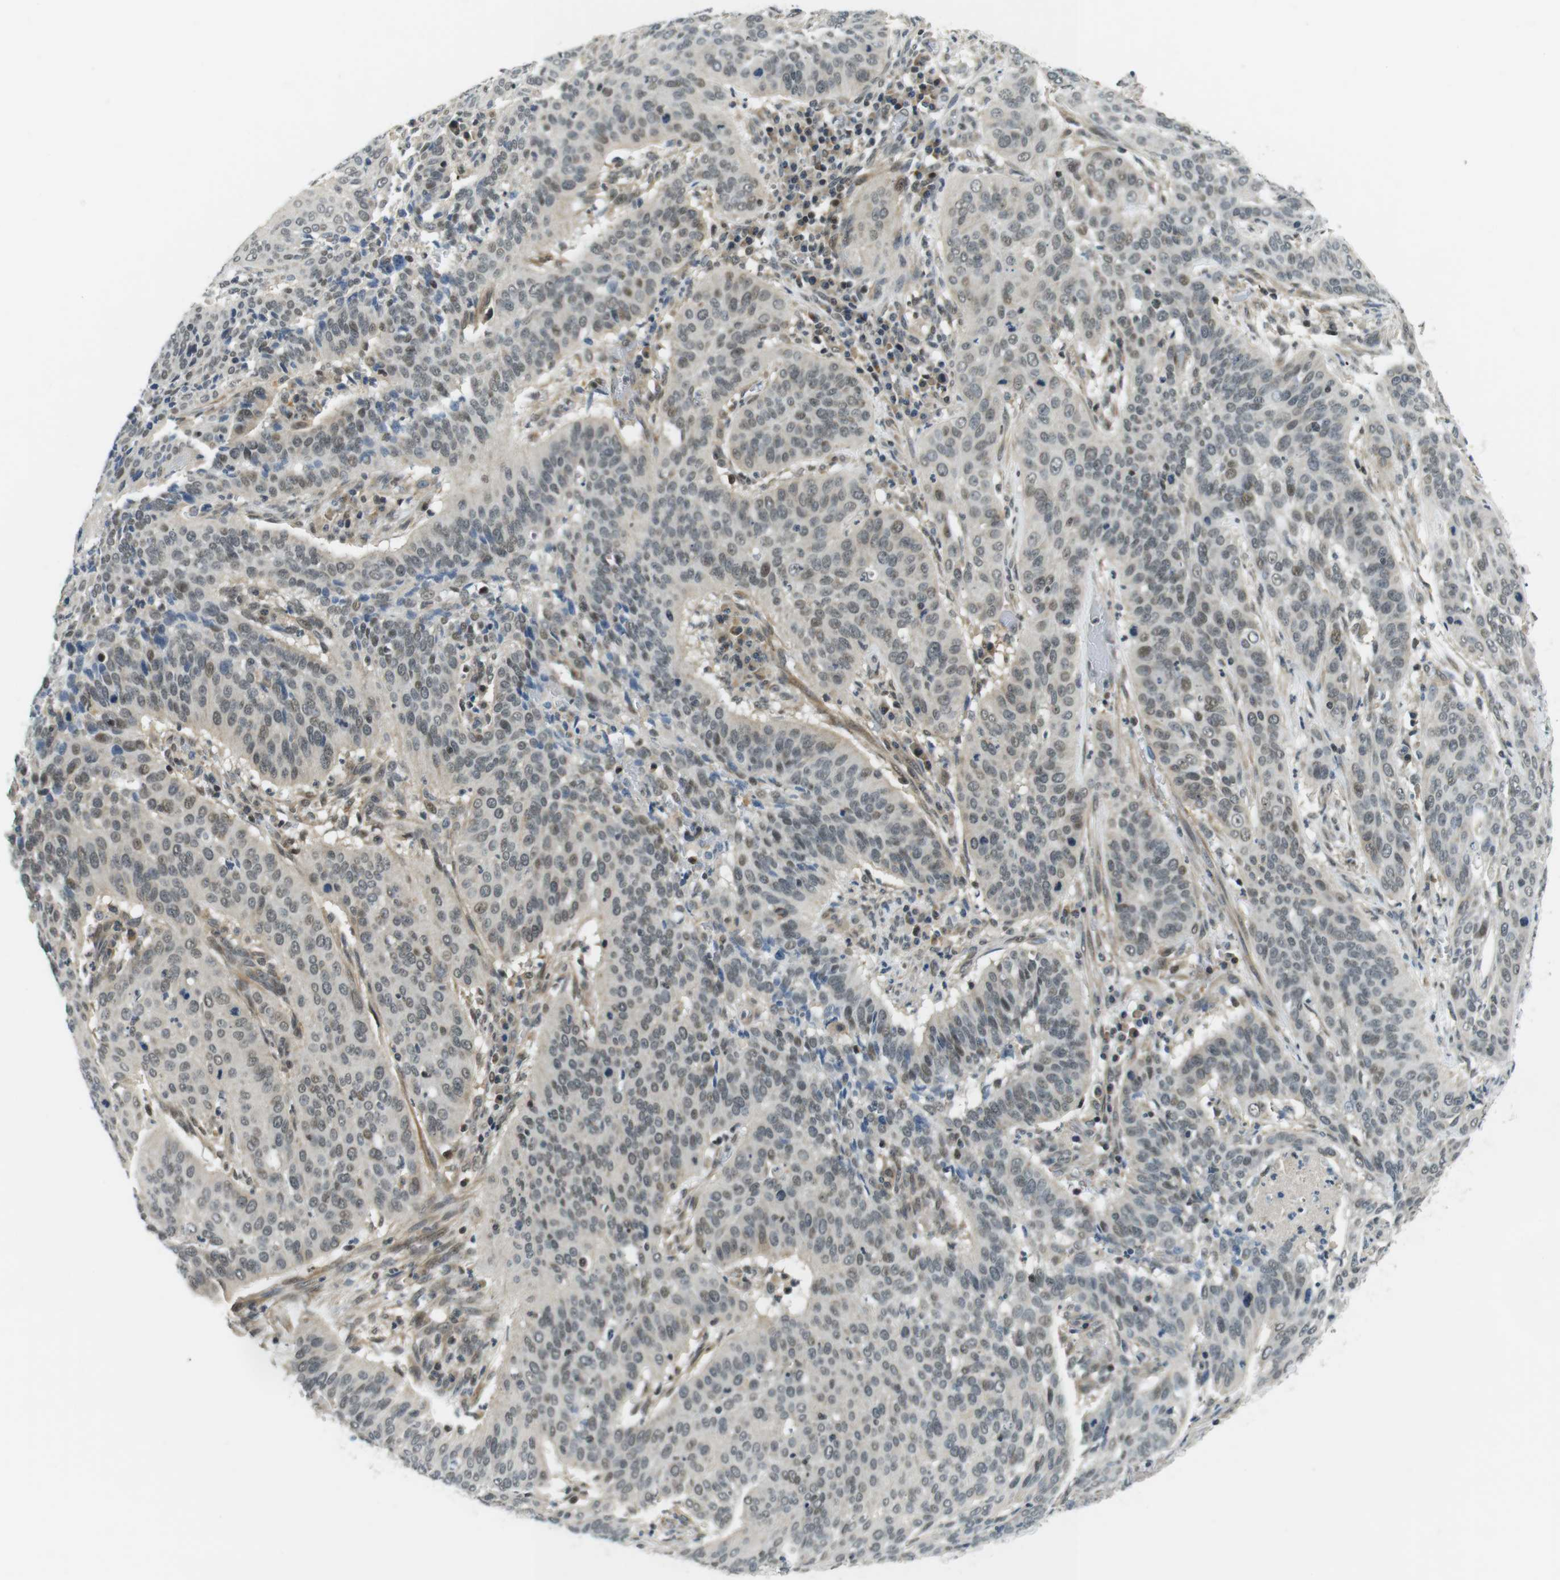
{"staining": {"intensity": "weak", "quantity": "25%-75%", "location": "nuclear"}, "tissue": "cervical cancer", "cell_type": "Tumor cells", "image_type": "cancer", "snomed": [{"axis": "morphology", "description": "Normal tissue, NOS"}, {"axis": "morphology", "description": "Squamous cell carcinoma, NOS"}, {"axis": "topography", "description": "Cervix"}], "caption": "Immunohistochemical staining of human cervical cancer (squamous cell carcinoma) displays low levels of weak nuclear expression in approximately 25%-75% of tumor cells.", "gene": "BRD4", "patient": {"sex": "female", "age": 39}}